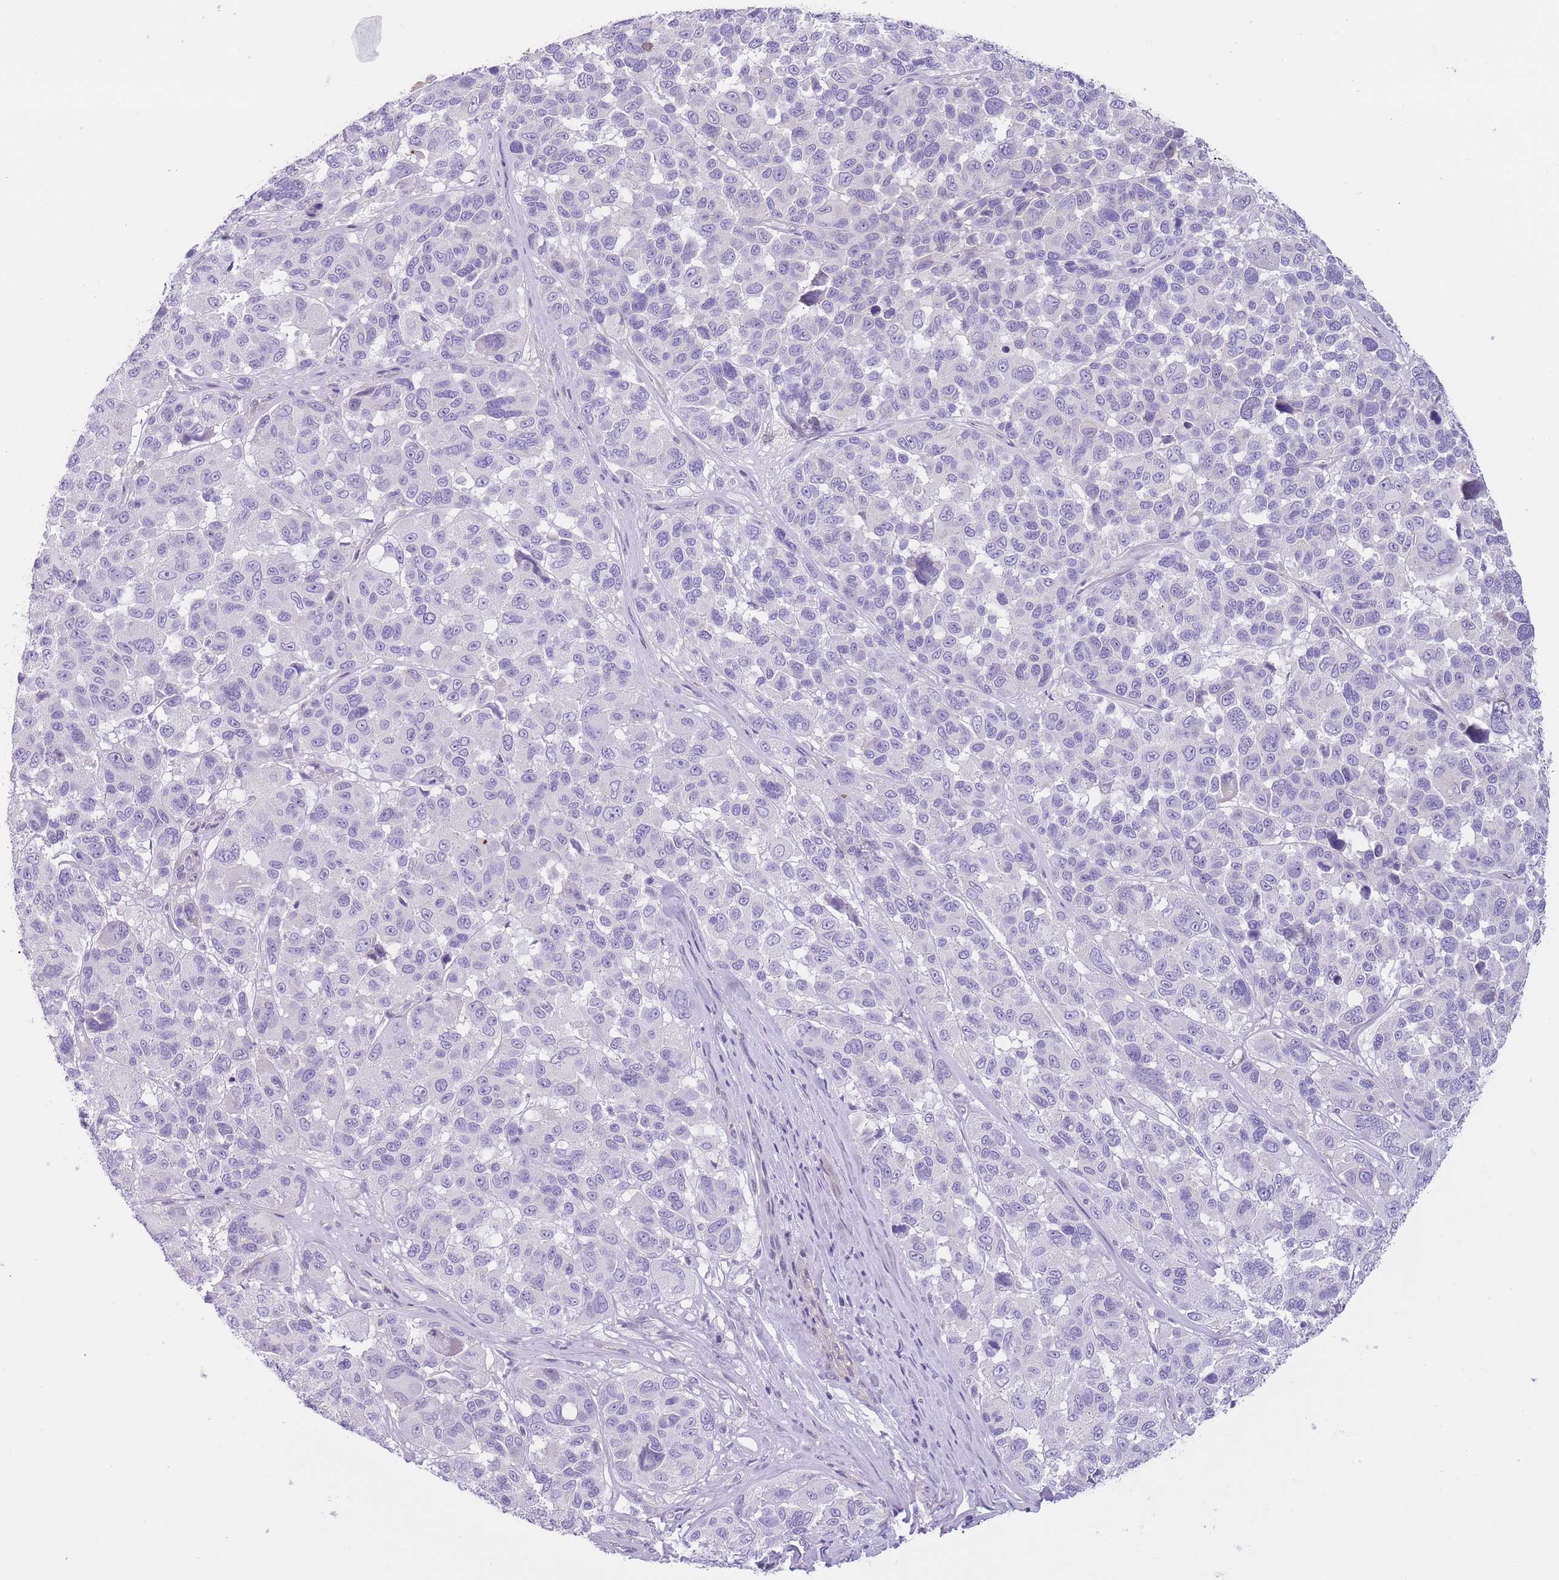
{"staining": {"intensity": "negative", "quantity": "none", "location": "none"}, "tissue": "melanoma", "cell_type": "Tumor cells", "image_type": "cancer", "snomed": [{"axis": "morphology", "description": "Malignant melanoma, NOS"}, {"axis": "topography", "description": "Skin"}], "caption": "High power microscopy micrograph of an immunohistochemistry (IHC) micrograph of melanoma, revealing no significant staining in tumor cells.", "gene": "OR11H12", "patient": {"sex": "female", "age": 66}}